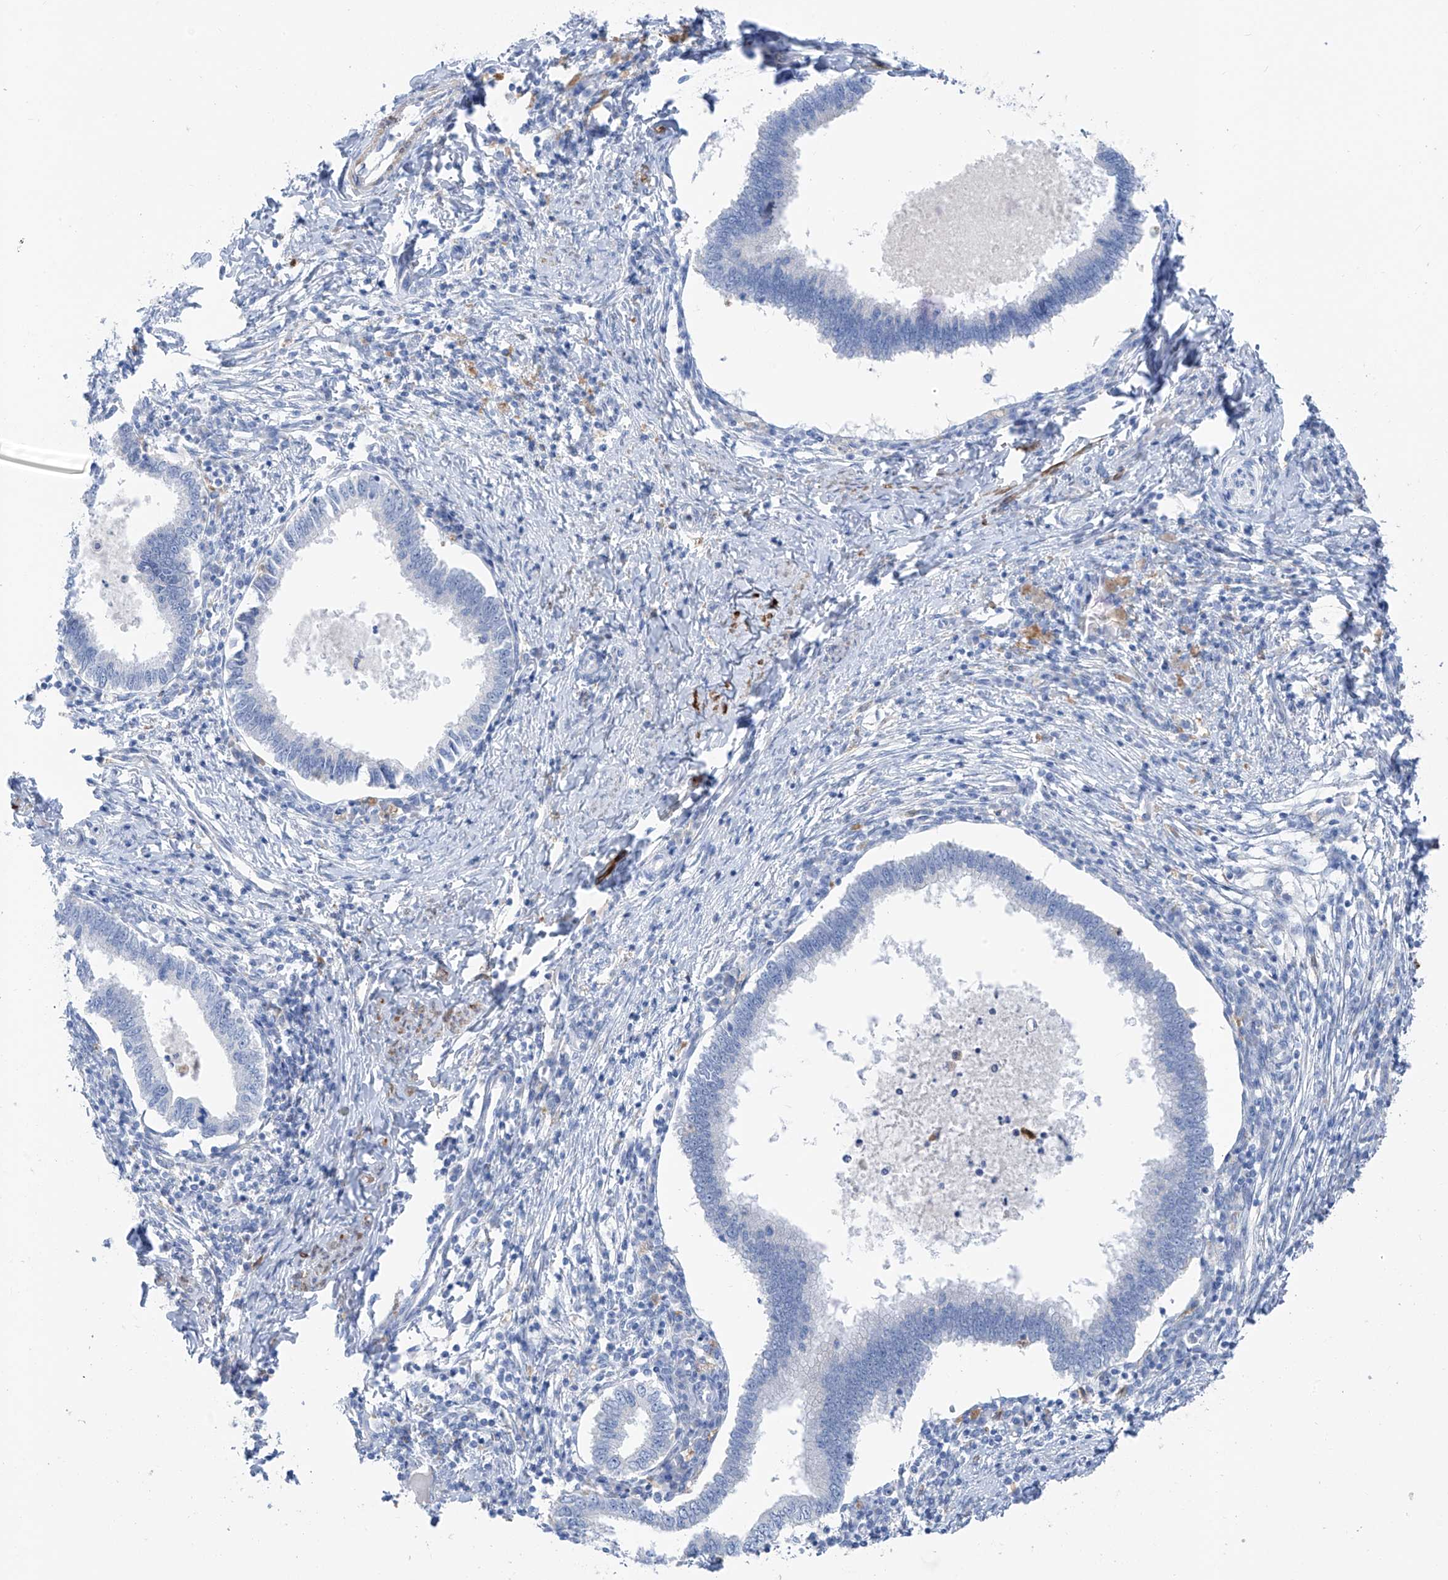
{"staining": {"intensity": "negative", "quantity": "none", "location": "none"}, "tissue": "cervical cancer", "cell_type": "Tumor cells", "image_type": "cancer", "snomed": [{"axis": "morphology", "description": "Adenocarcinoma, NOS"}, {"axis": "topography", "description": "Cervix"}], "caption": "There is no significant expression in tumor cells of cervical cancer. (DAB (3,3'-diaminobenzidine) IHC visualized using brightfield microscopy, high magnification).", "gene": "GLMP", "patient": {"sex": "female", "age": 36}}